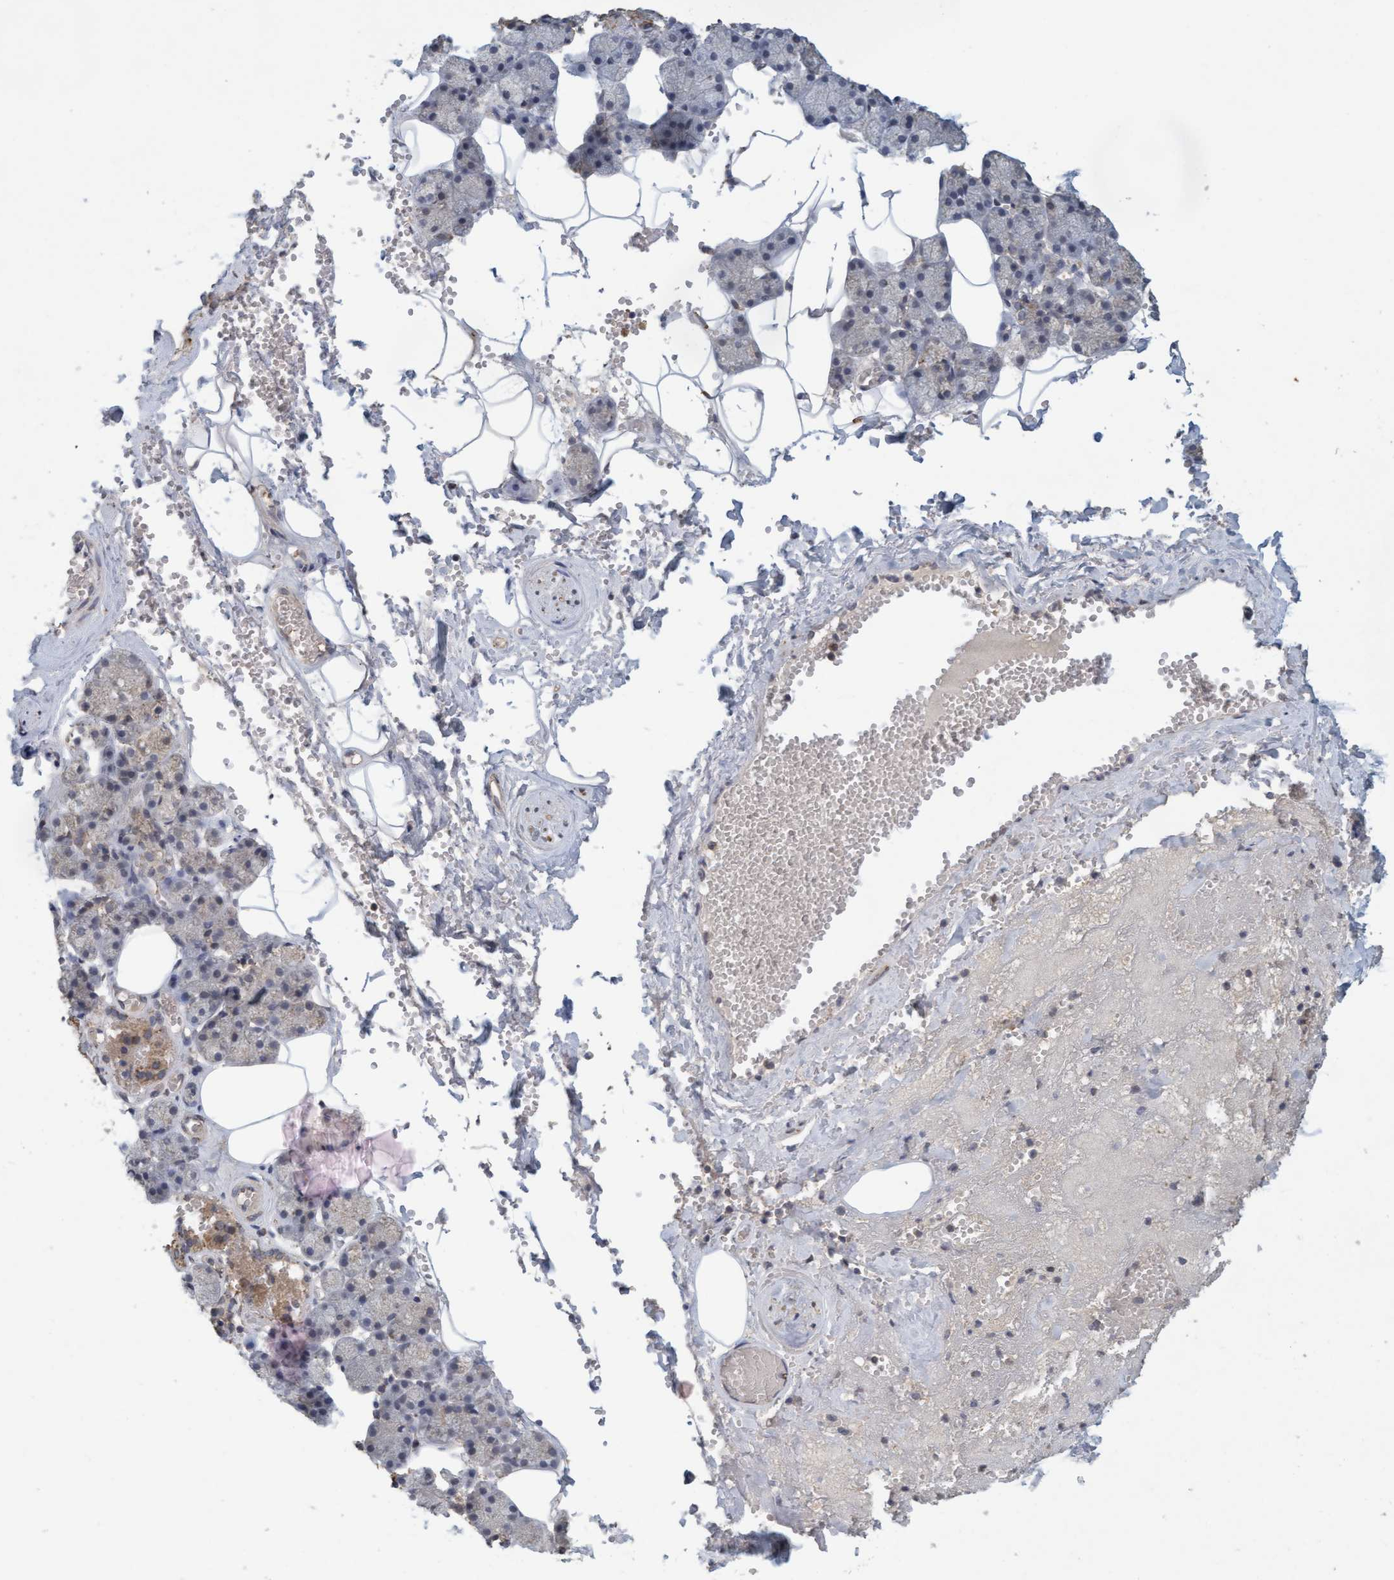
{"staining": {"intensity": "weak", "quantity": "<25%", "location": "cytoplasmic/membranous"}, "tissue": "salivary gland", "cell_type": "Glandular cells", "image_type": "normal", "snomed": [{"axis": "morphology", "description": "Normal tissue, NOS"}, {"axis": "topography", "description": "Salivary gland"}], "caption": "Immunohistochemistry of normal human salivary gland displays no expression in glandular cells. Brightfield microscopy of IHC stained with DAB (brown) and hematoxylin (blue), captured at high magnification.", "gene": "VSIG8", "patient": {"sex": "male", "age": 62}}